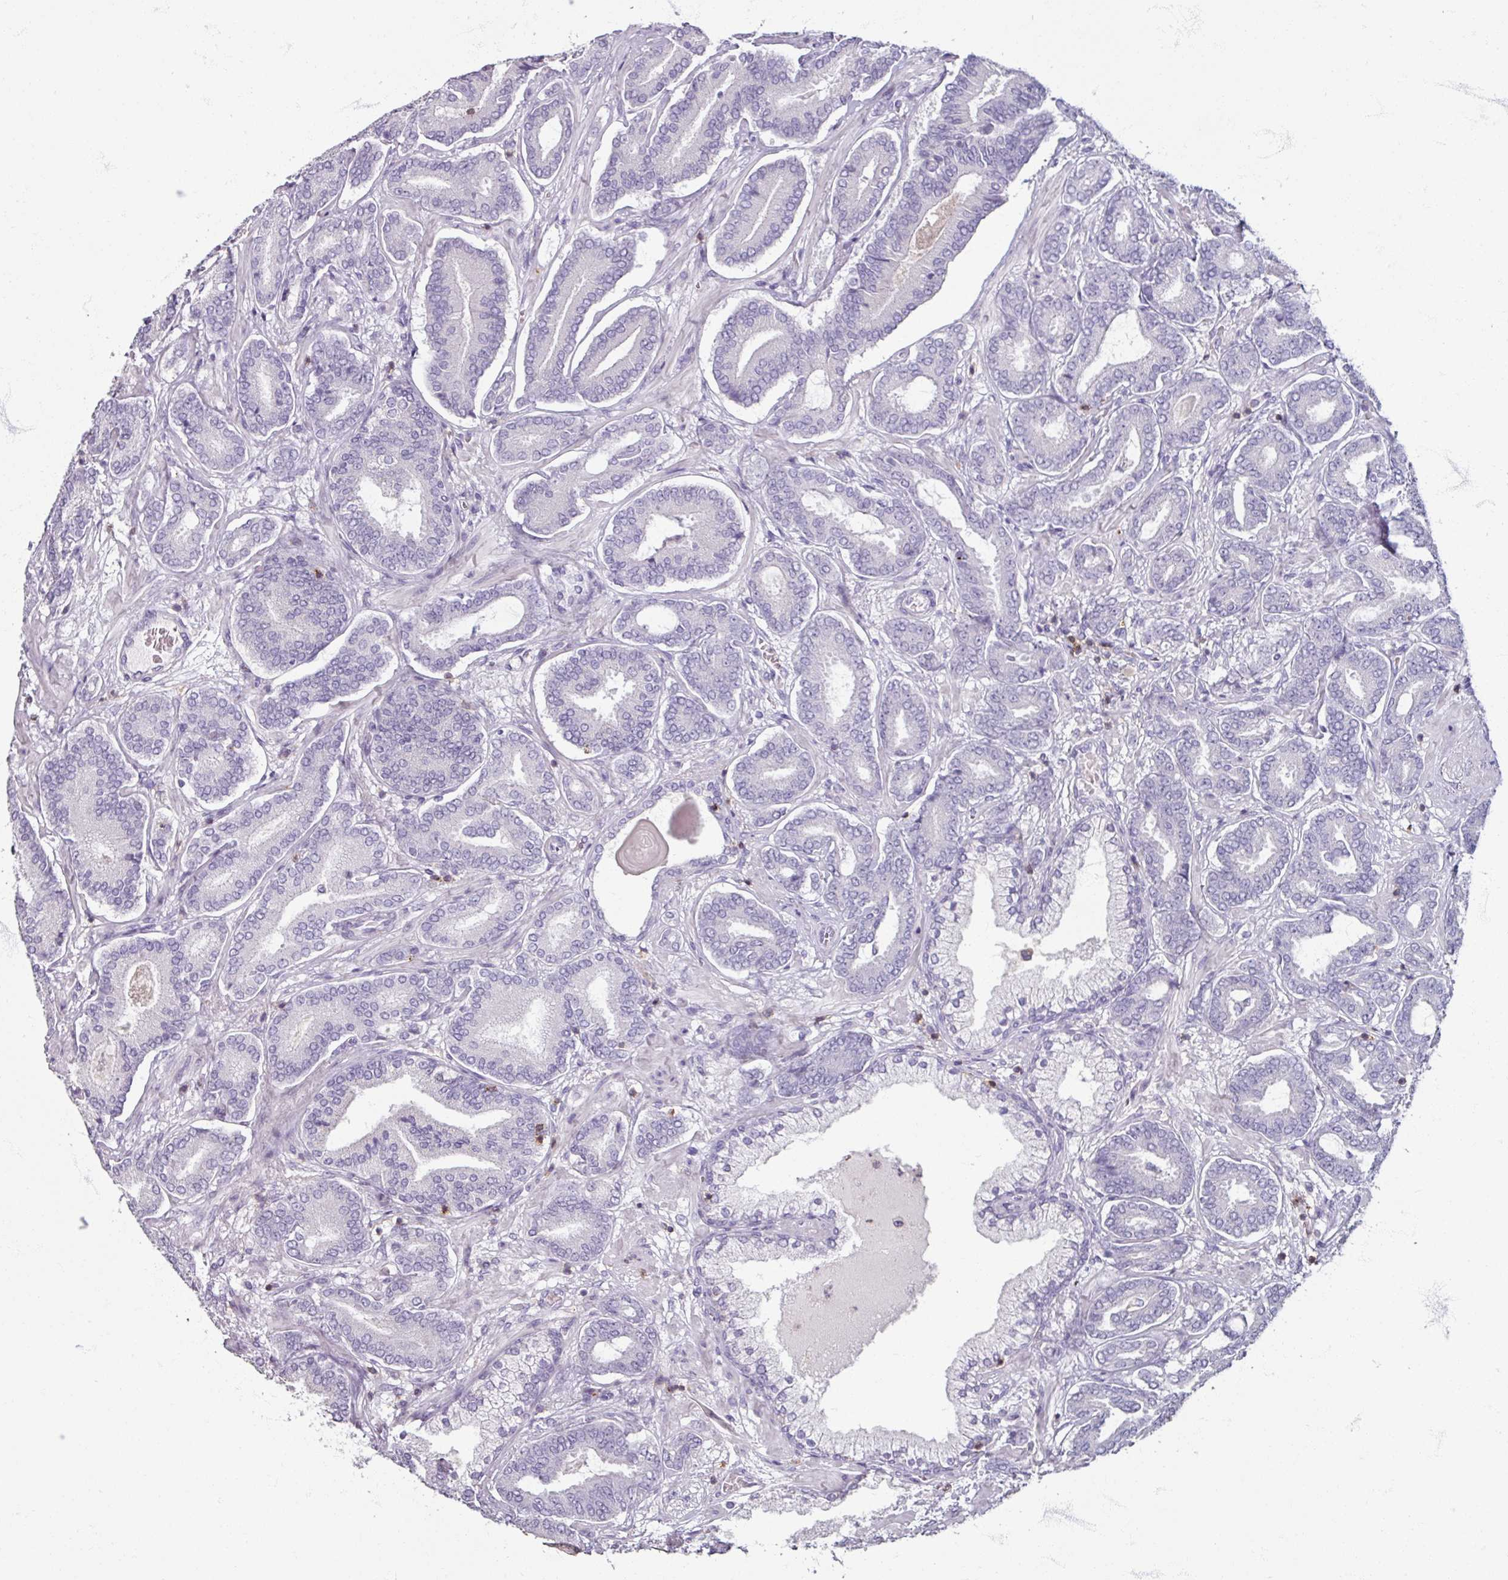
{"staining": {"intensity": "negative", "quantity": "none", "location": "none"}, "tissue": "prostate cancer", "cell_type": "Tumor cells", "image_type": "cancer", "snomed": [{"axis": "morphology", "description": "Adenocarcinoma, Low grade"}, {"axis": "topography", "description": "Prostate and seminal vesicle, NOS"}], "caption": "Protein analysis of prostate cancer demonstrates no significant expression in tumor cells.", "gene": "PTPRC", "patient": {"sex": "male", "age": 61}}